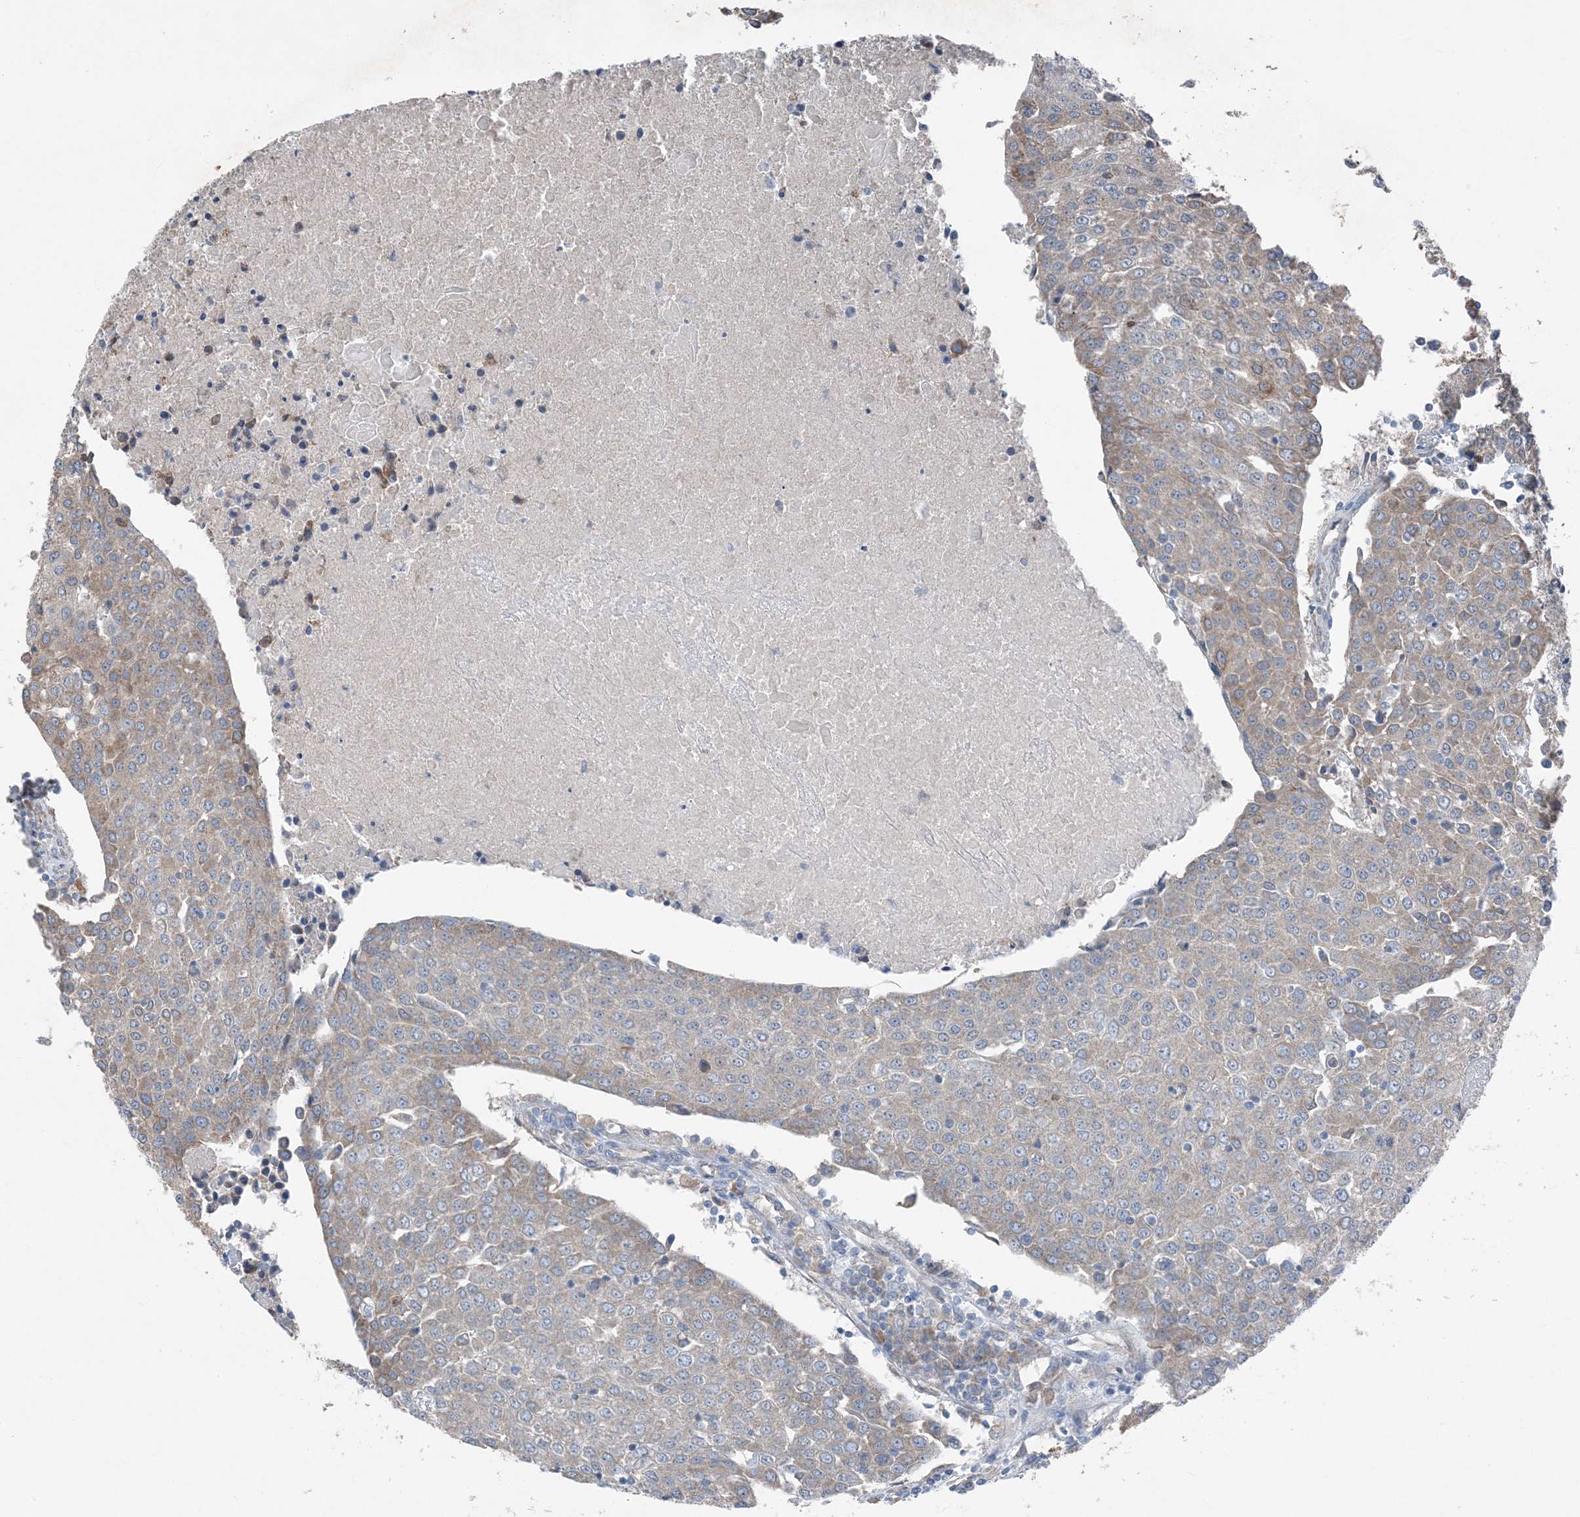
{"staining": {"intensity": "weak", "quantity": "<25%", "location": "cytoplasmic/membranous"}, "tissue": "urothelial cancer", "cell_type": "Tumor cells", "image_type": "cancer", "snomed": [{"axis": "morphology", "description": "Urothelial carcinoma, High grade"}, {"axis": "topography", "description": "Urinary bladder"}], "caption": "Immunohistochemical staining of human high-grade urothelial carcinoma exhibits no significant staining in tumor cells. (Brightfield microscopy of DAB immunohistochemistry (IHC) at high magnification).", "gene": "DHX30", "patient": {"sex": "female", "age": 85}}